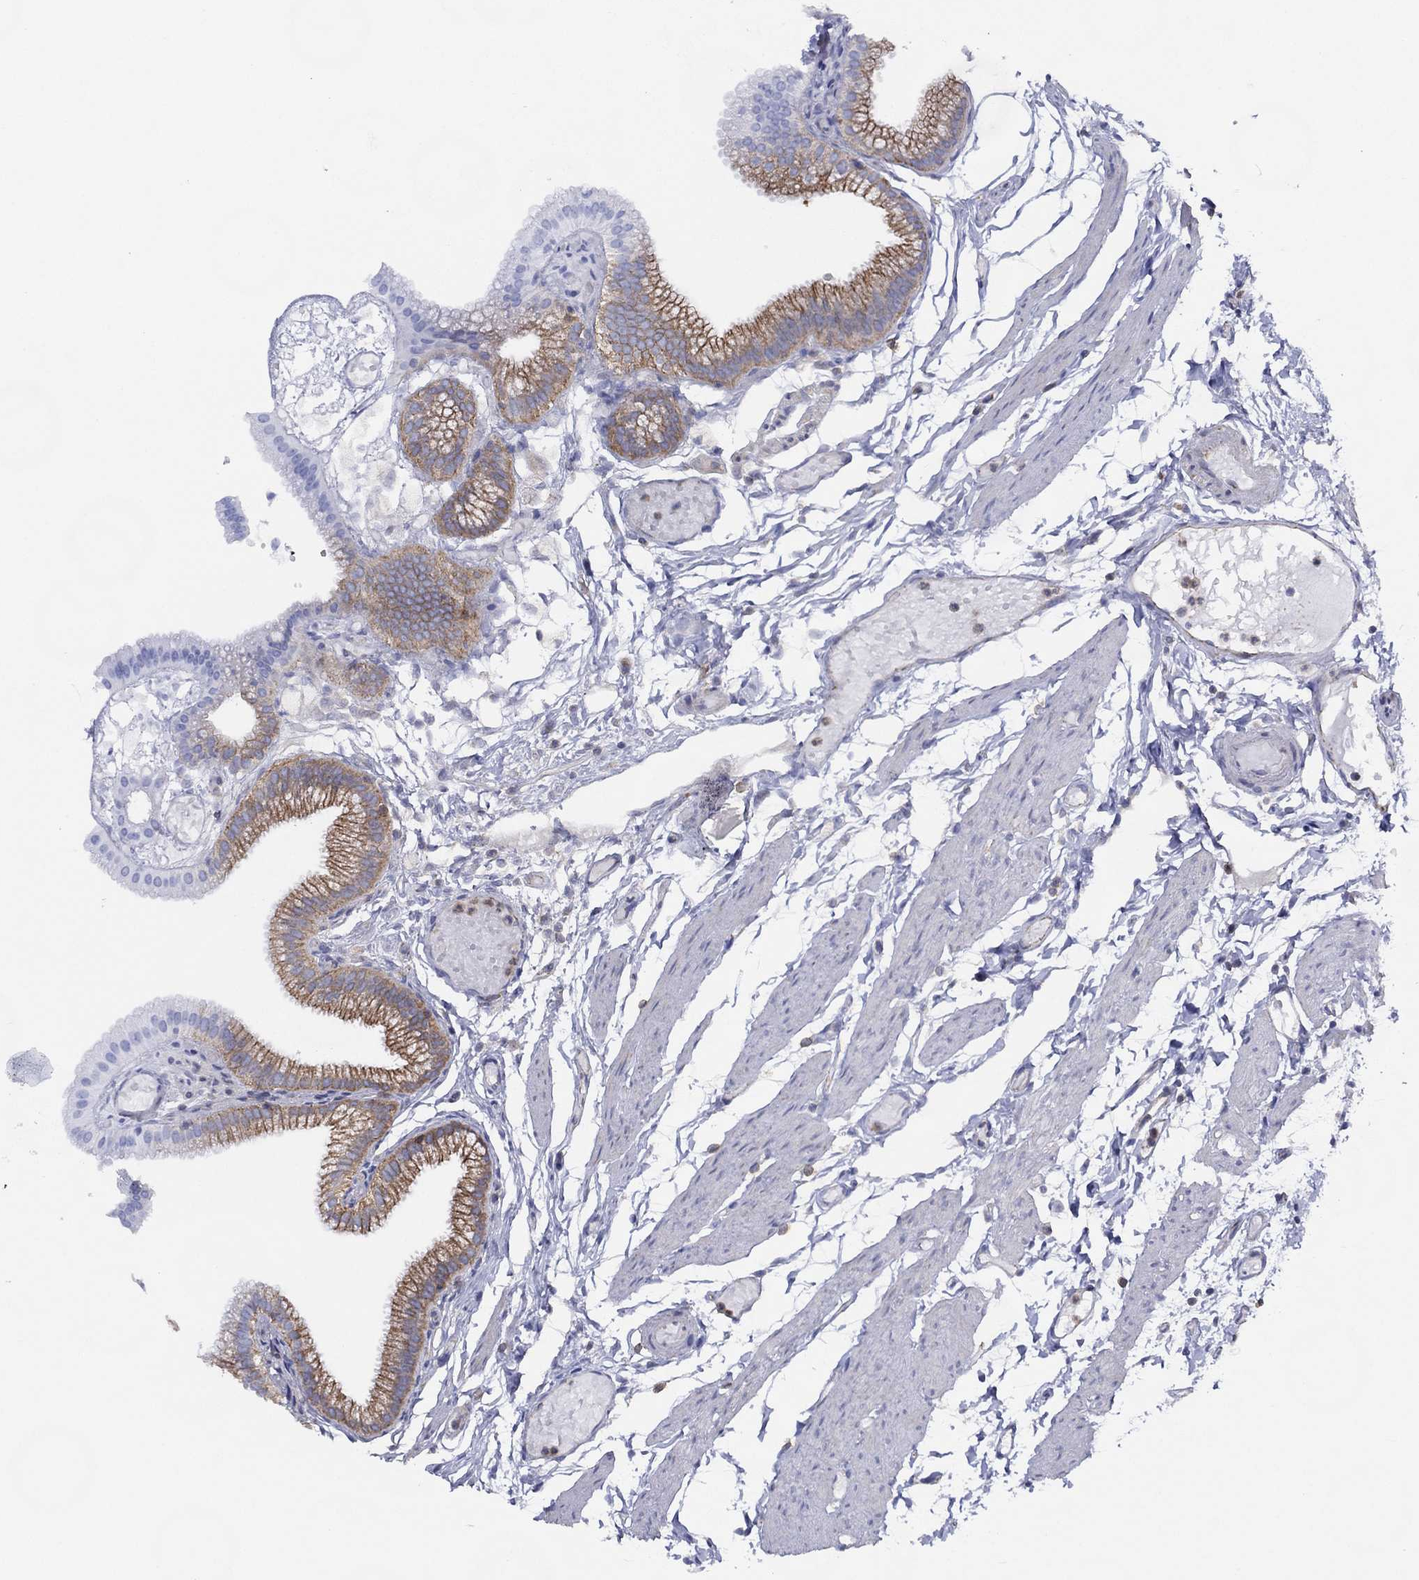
{"staining": {"intensity": "moderate", "quantity": "25%-75%", "location": "cytoplasmic/membranous"}, "tissue": "gallbladder", "cell_type": "Glandular cells", "image_type": "normal", "snomed": [{"axis": "morphology", "description": "Normal tissue, NOS"}, {"axis": "topography", "description": "Gallbladder"}], "caption": "About 25%-75% of glandular cells in normal human gallbladder exhibit moderate cytoplasmic/membranous protein positivity as visualized by brown immunohistochemical staining.", "gene": "ZNF223", "patient": {"sex": "female", "age": 45}}